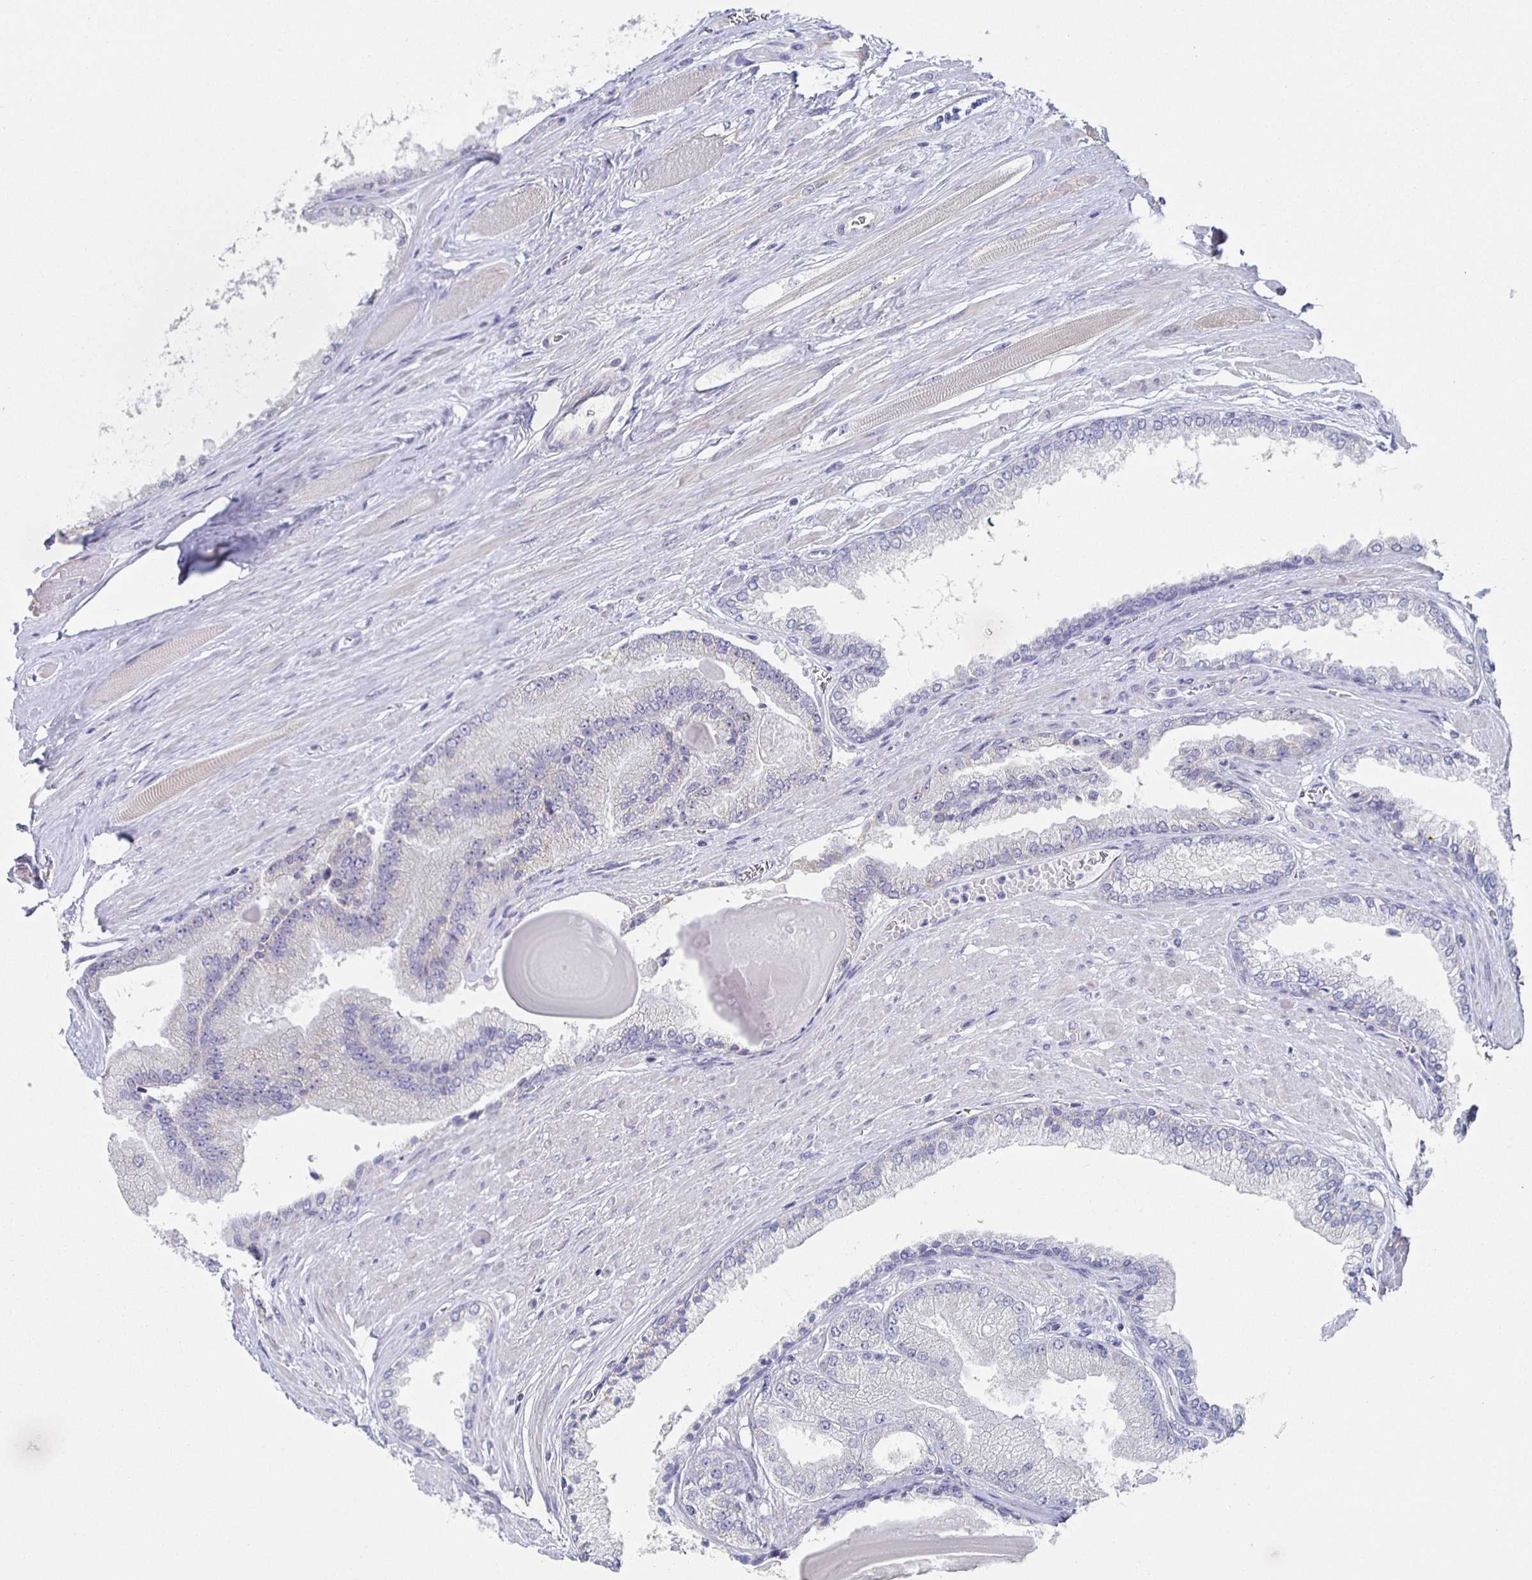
{"staining": {"intensity": "negative", "quantity": "none", "location": "none"}, "tissue": "prostate cancer", "cell_type": "Tumor cells", "image_type": "cancer", "snomed": [{"axis": "morphology", "description": "Adenocarcinoma, Low grade"}, {"axis": "topography", "description": "Prostate"}], "caption": "Prostate cancer (low-grade adenocarcinoma) was stained to show a protein in brown. There is no significant staining in tumor cells.", "gene": "CENPH", "patient": {"sex": "male", "age": 67}}